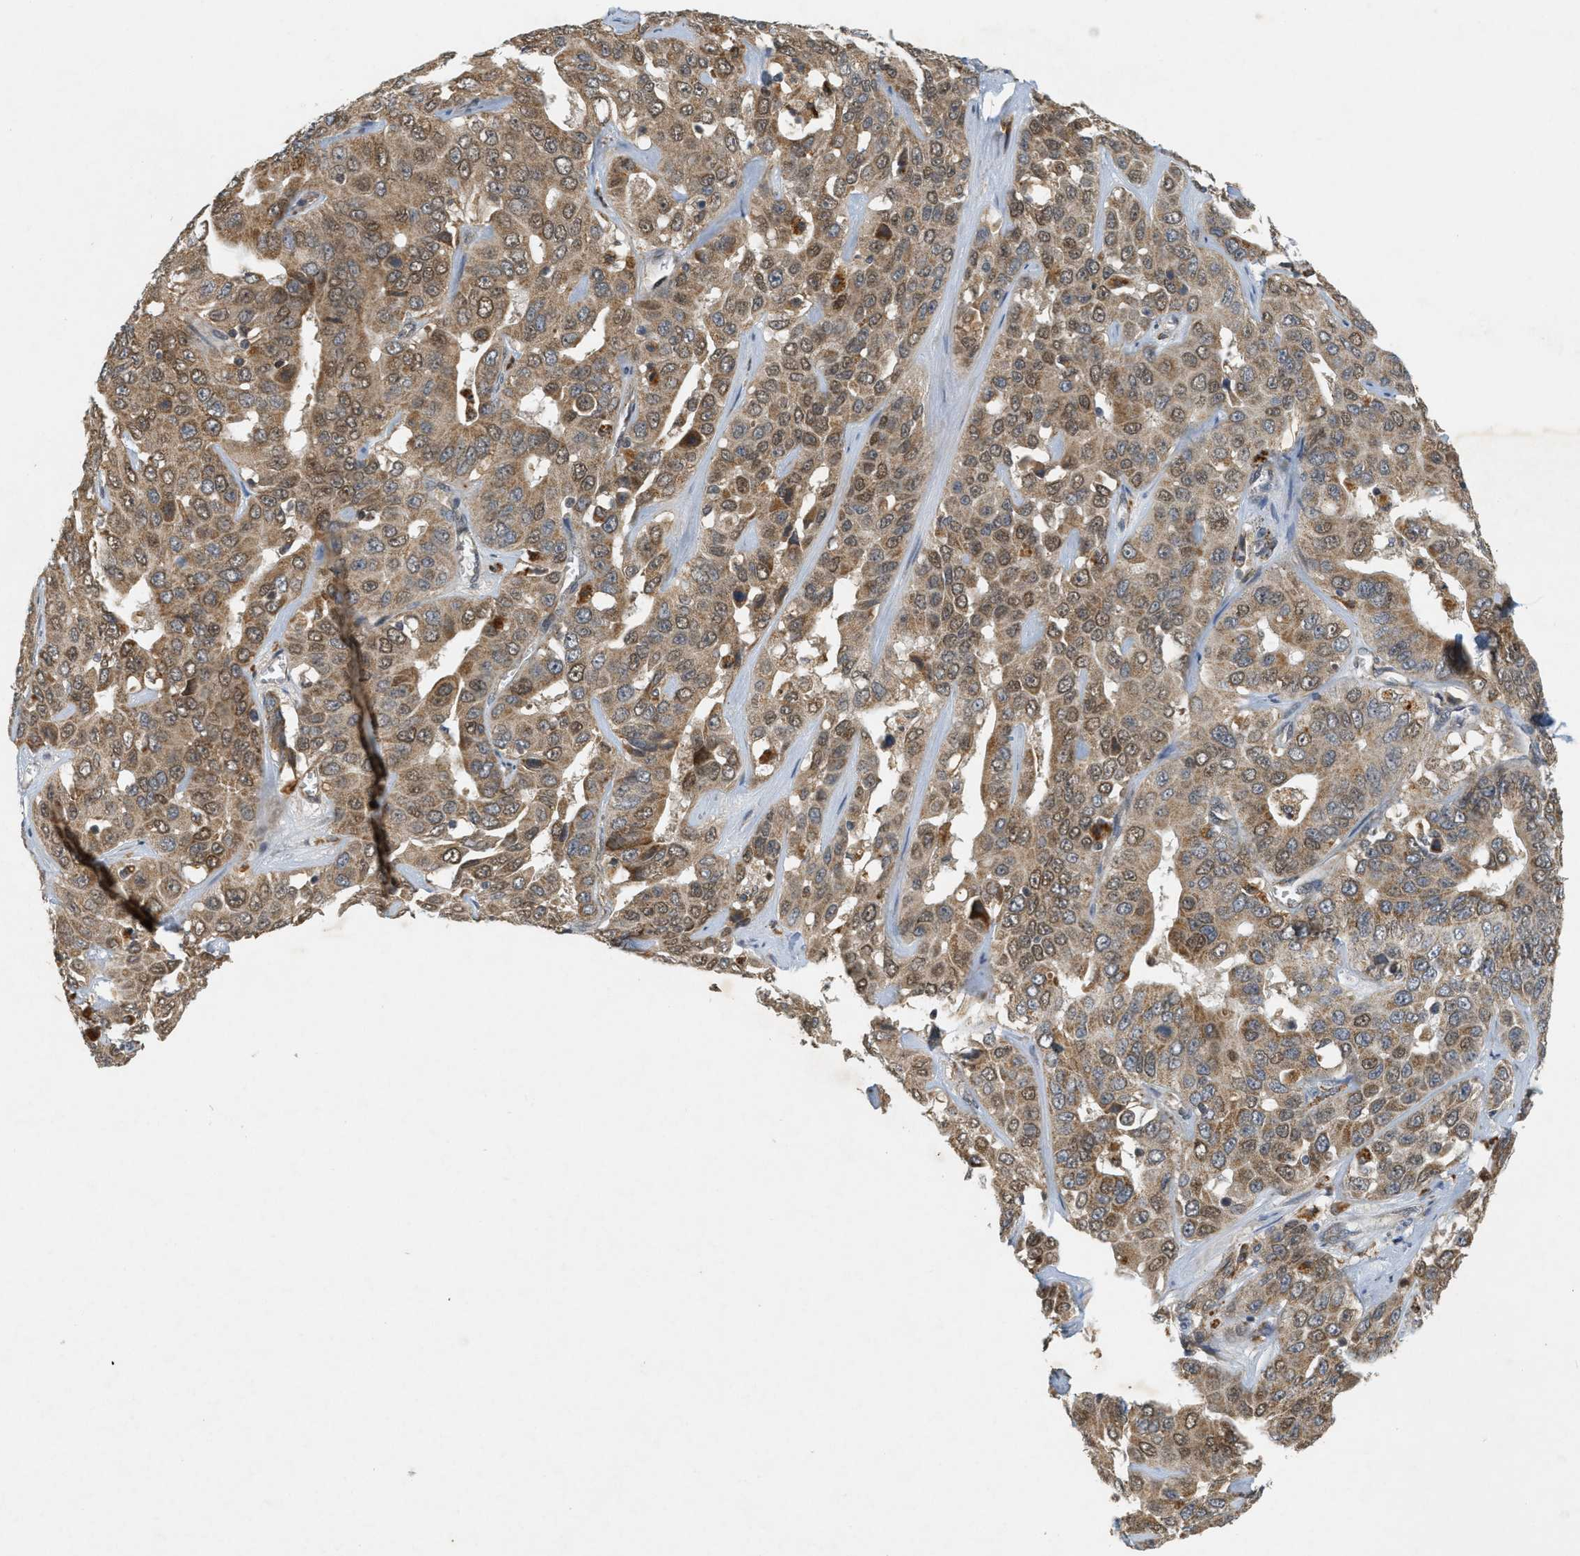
{"staining": {"intensity": "moderate", "quantity": ">75%", "location": "cytoplasmic/membranous"}, "tissue": "liver cancer", "cell_type": "Tumor cells", "image_type": "cancer", "snomed": [{"axis": "morphology", "description": "Cholangiocarcinoma"}, {"axis": "topography", "description": "Liver"}], "caption": "An IHC micrograph of neoplastic tissue is shown. Protein staining in brown shows moderate cytoplasmic/membranous positivity in liver cancer within tumor cells.", "gene": "PRKD1", "patient": {"sex": "female", "age": 52}}